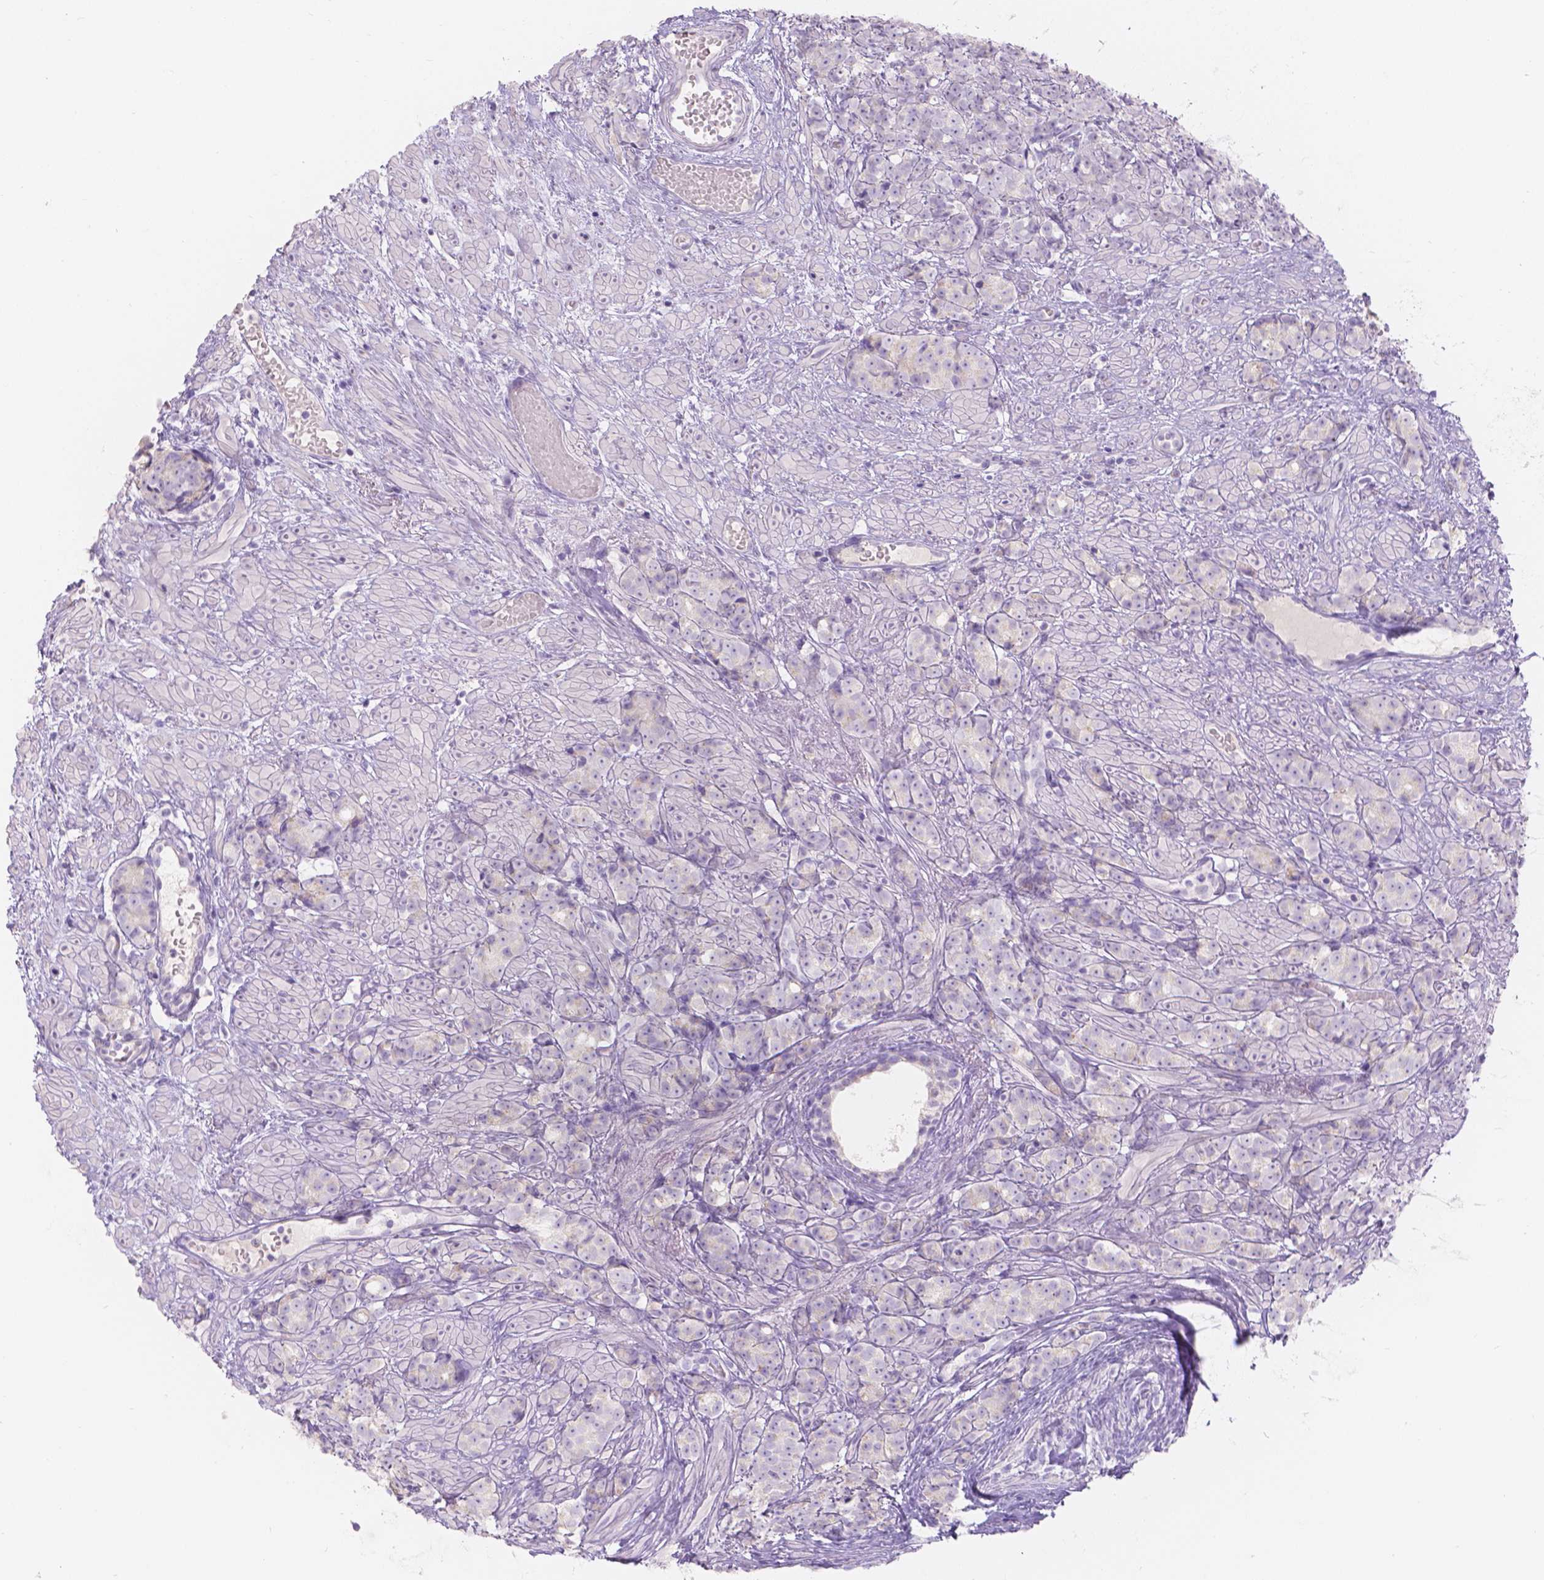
{"staining": {"intensity": "negative", "quantity": "none", "location": "none"}, "tissue": "prostate cancer", "cell_type": "Tumor cells", "image_type": "cancer", "snomed": [{"axis": "morphology", "description": "Adenocarcinoma, High grade"}, {"axis": "topography", "description": "Prostate"}], "caption": "Tumor cells are negative for brown protein staining in prostate cancer. The staining was performed using DAB (3,3'-diaminobenzidine) to visualize the protein expression in brown, while the nuclei were stained in blue with hematoxylin (Magnification: 20x).", "gene": "HTN3", "patient": {"sex": "male", "age": 81}}